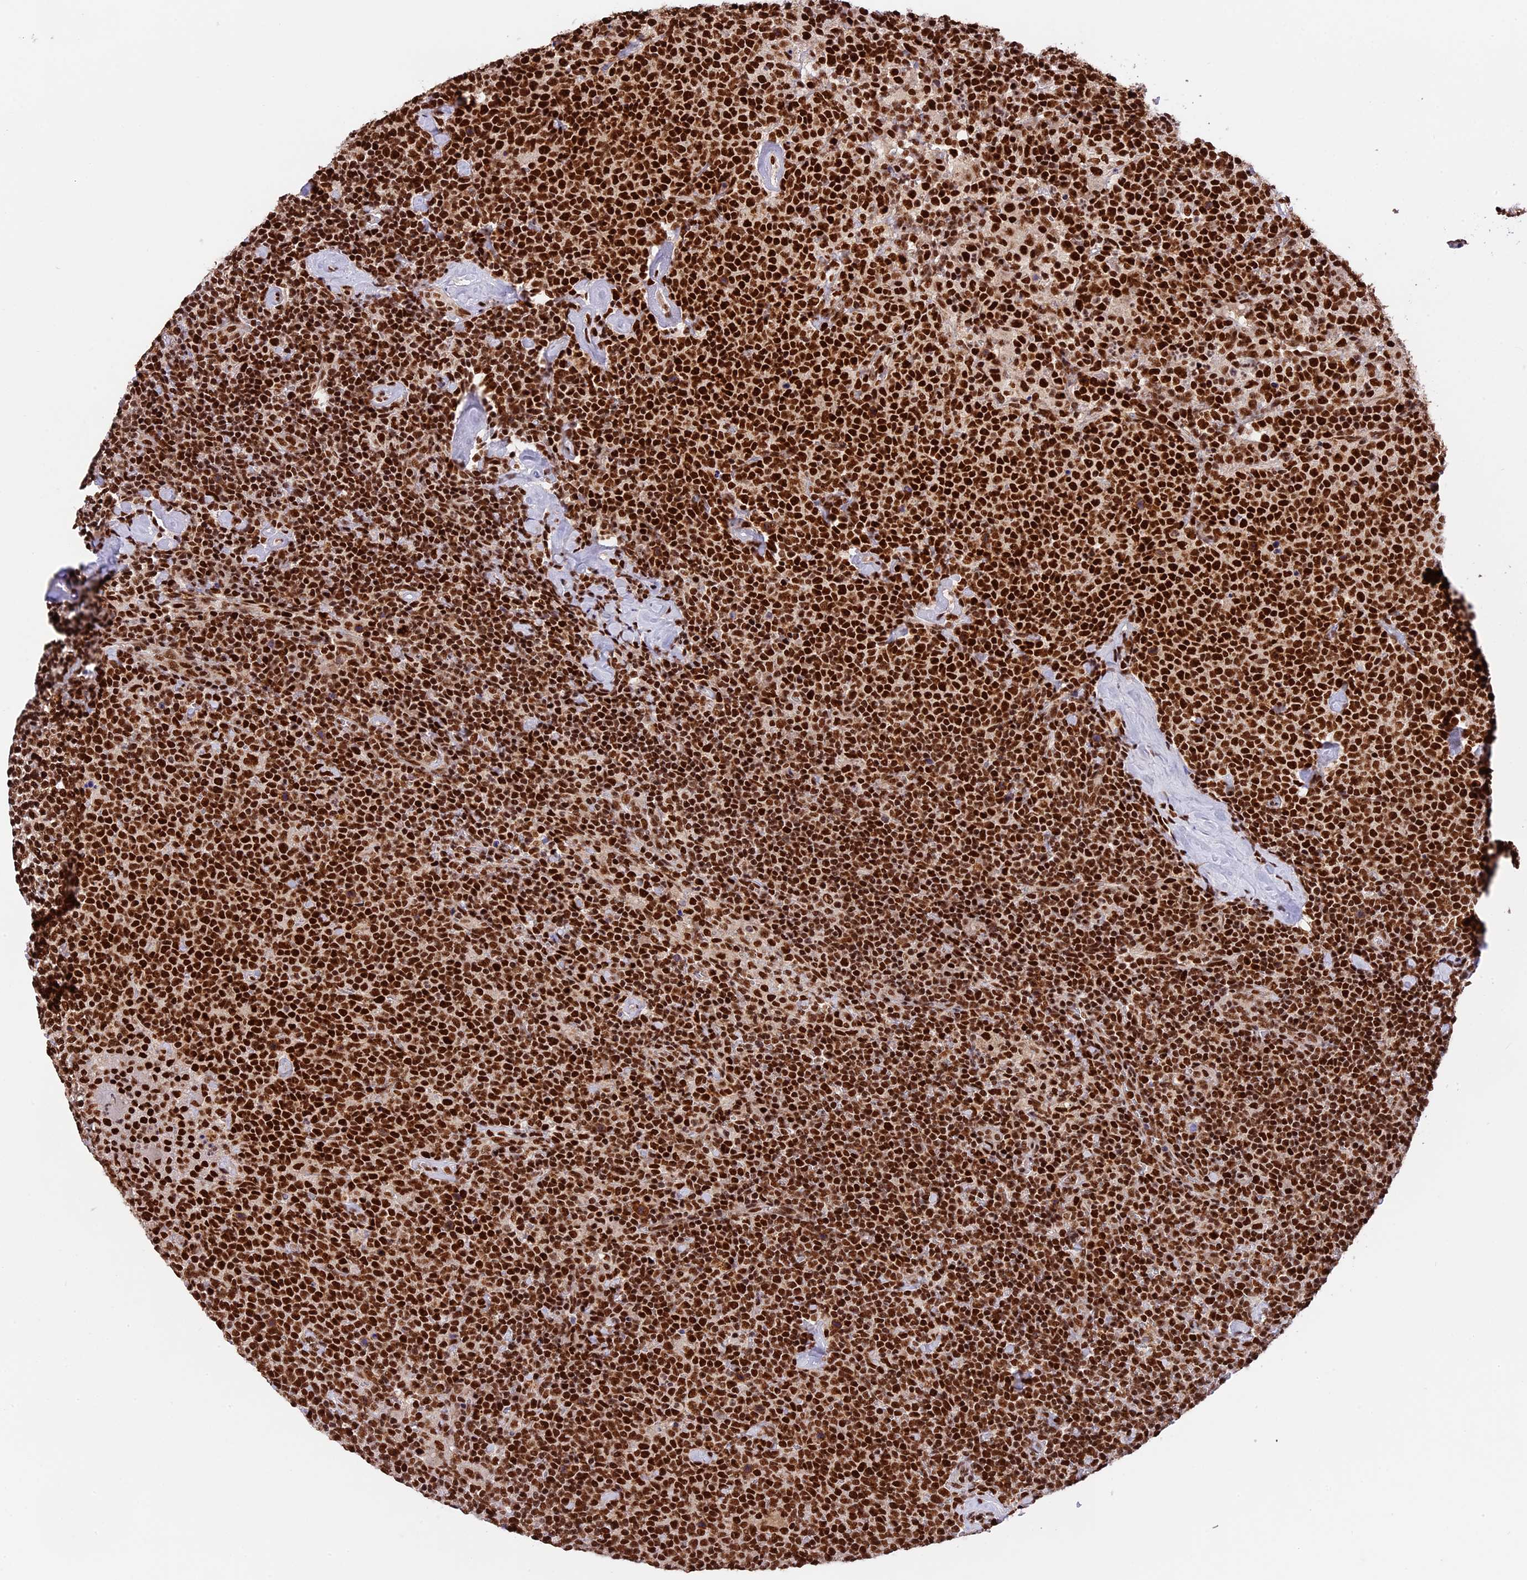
{"staining": {"intensity": "strong", "quantity": ">75%", "location": "nuclear"}, "tissue": "lymphoma", "cell_type": "Tumor cells", "image_type": "cancer", "snomed": [{"axis": "morphology", "description": "Malignant lymphoma, non-Hodgkin's type, High grade"}, {"axis": "topography", "description": "Lymph node"}], "caption": "A brown stain shows strong nuclear positivity of a protein in human lymphoma tumor cells.", "gene": "RAMAC", "patient": {"sex": "male", "age": 61}}